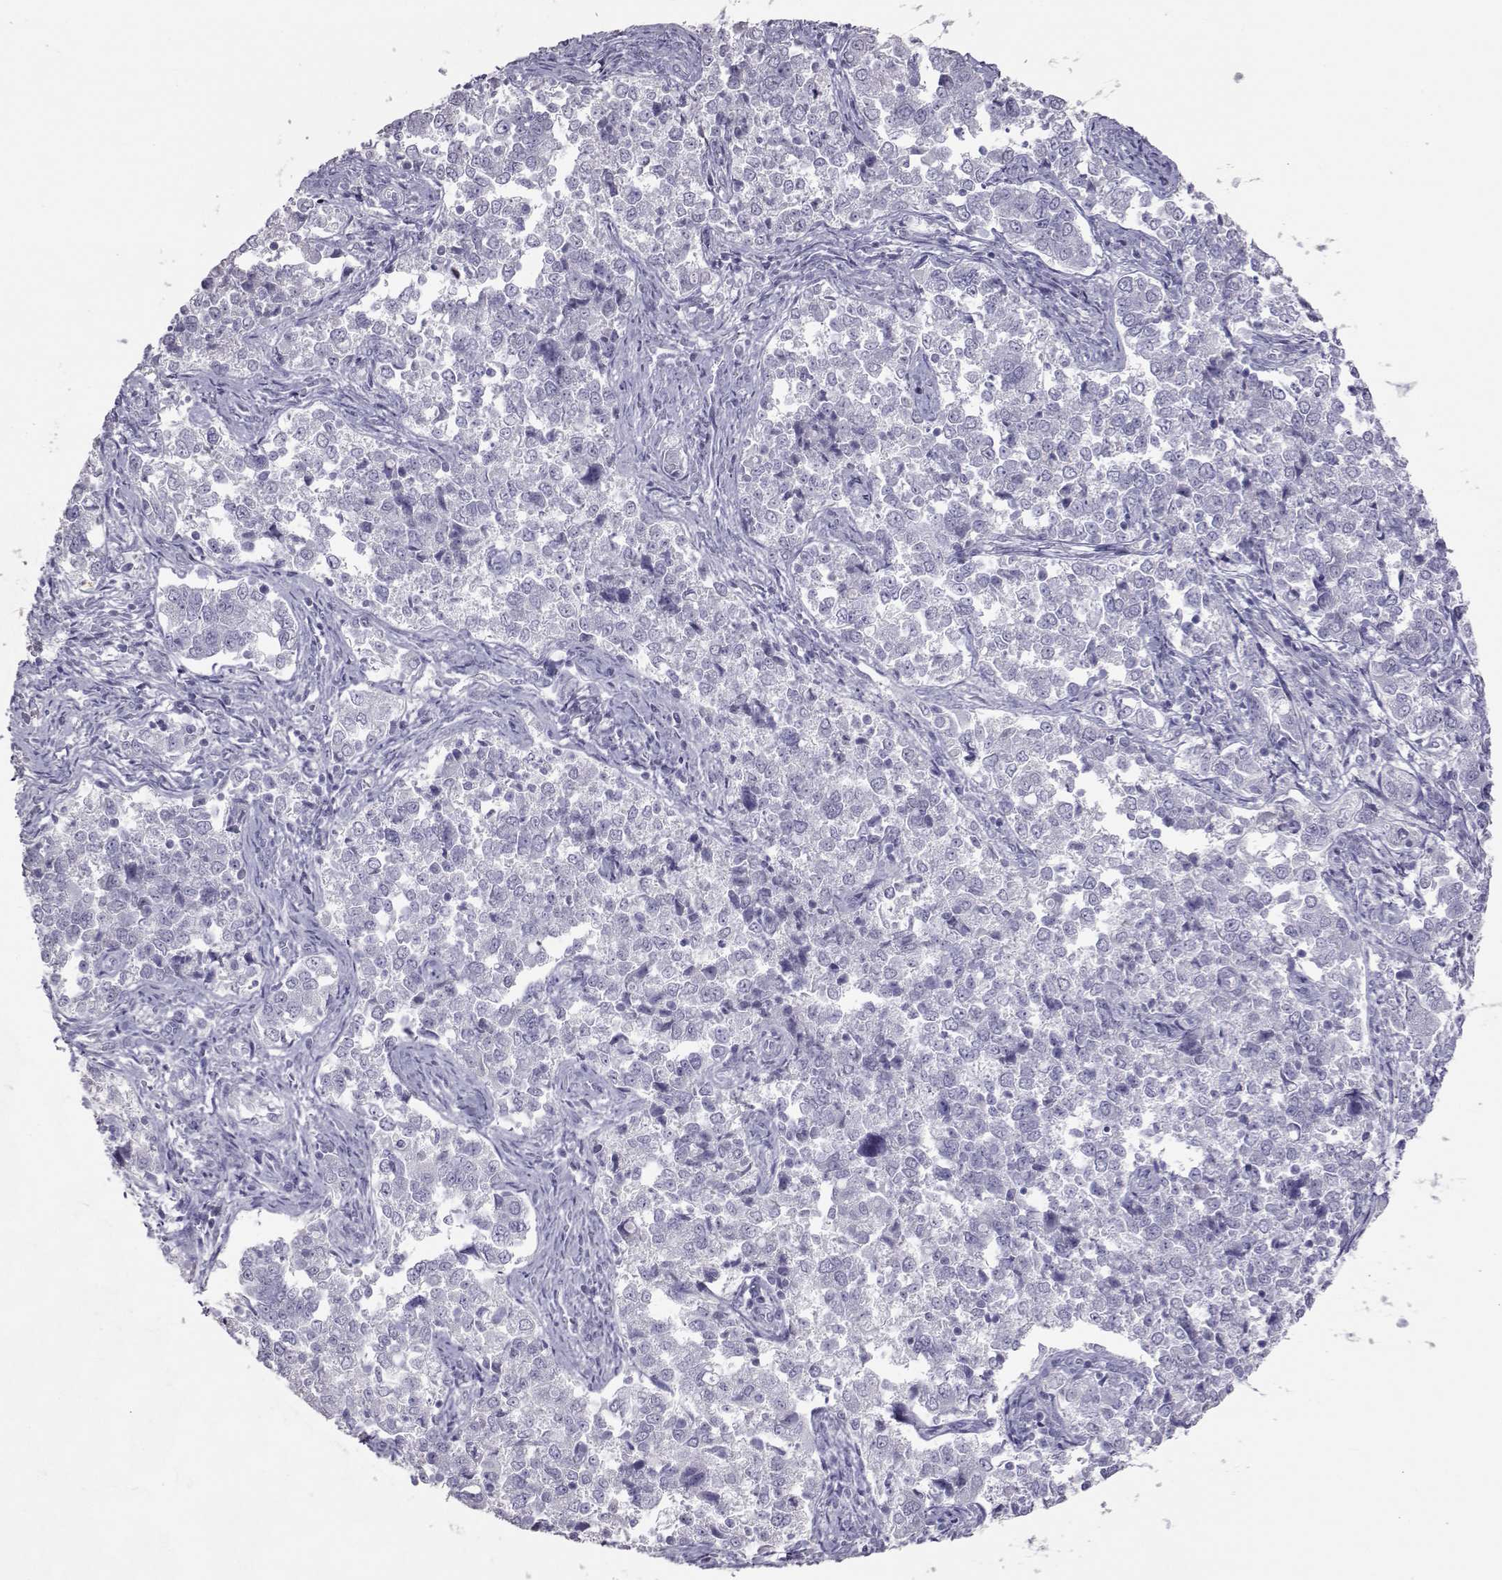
{"staining": {"intensity": "negative", "quantity": "none", "location": "none"}, "tissue": "endometrial cancer", "cell_type": "Tumor cells", "image_type": "cancer", "snomed": [{"axis": "morphology", "description": "Adenocarcinoma, NOS"}, {"axis": "topography", "description": "Endometrium"}], "caption": "Adenocarcinoma (endometrial) was stained to show a protein in brown. There is no significant expression in tumor cells.", "gene": "PMCH", "patient": {"sex": "female", "age": 43}}